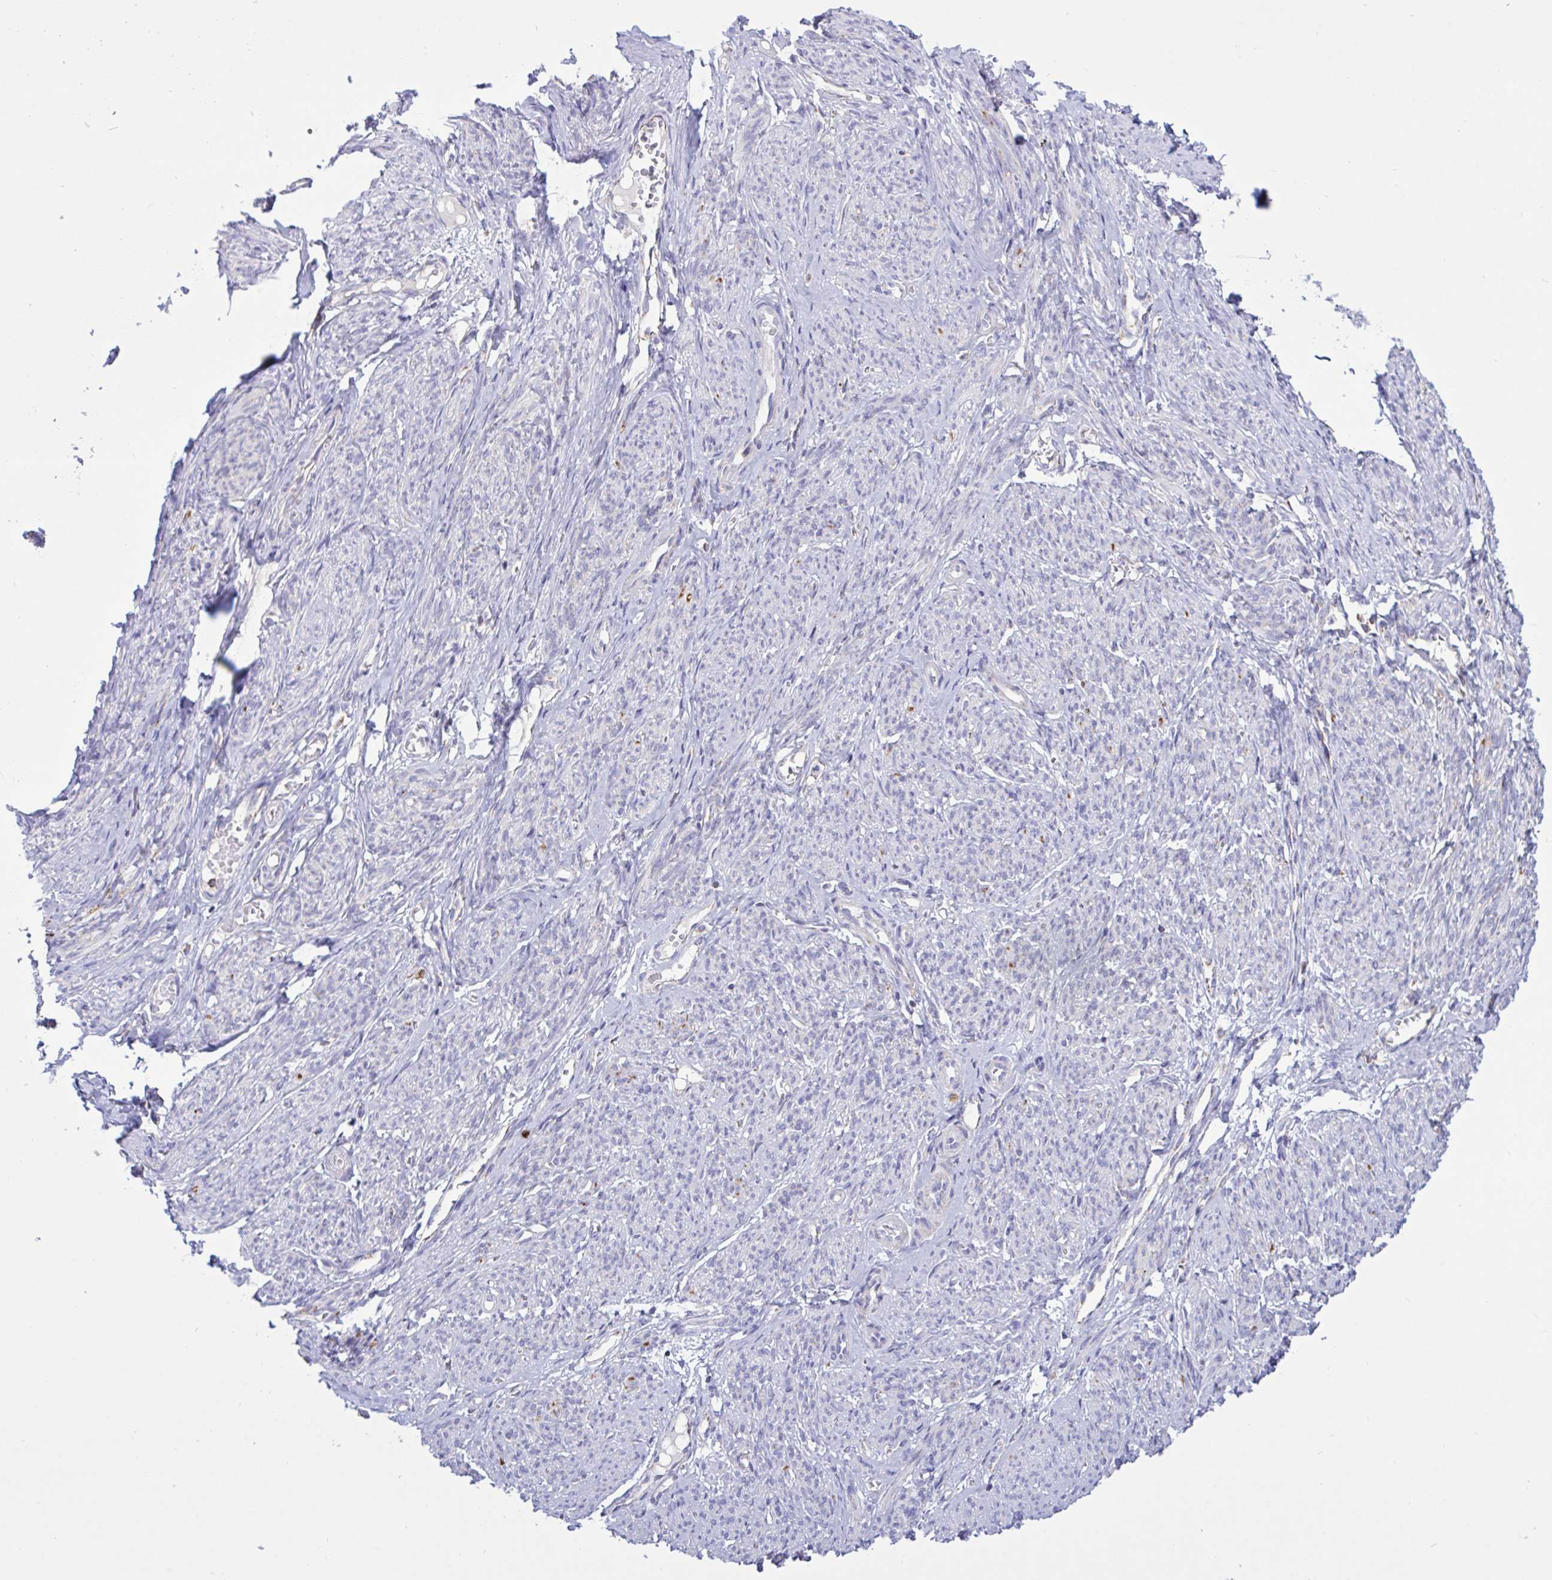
{"staining": {"intensity": "negative", "quantity": "none", "location": "none"}, "tissue": "smooth muscle", "cell_type": "Smooth muscle cells", "image_type": "normal", "snomed": [{"axis": "morphology", "description": "Normal tissue, NOS"}, {"axis": "topography", "description": "Smooth muscle"}], "caption": "DAB (3,3'-diaminobenzidine) immunohistochemical staining of unremarkable smooth muscle displays no significant expression in smooth muscle cells.", "gene": "HSPE1", "patient": {"sex": "female", "age": 65}}